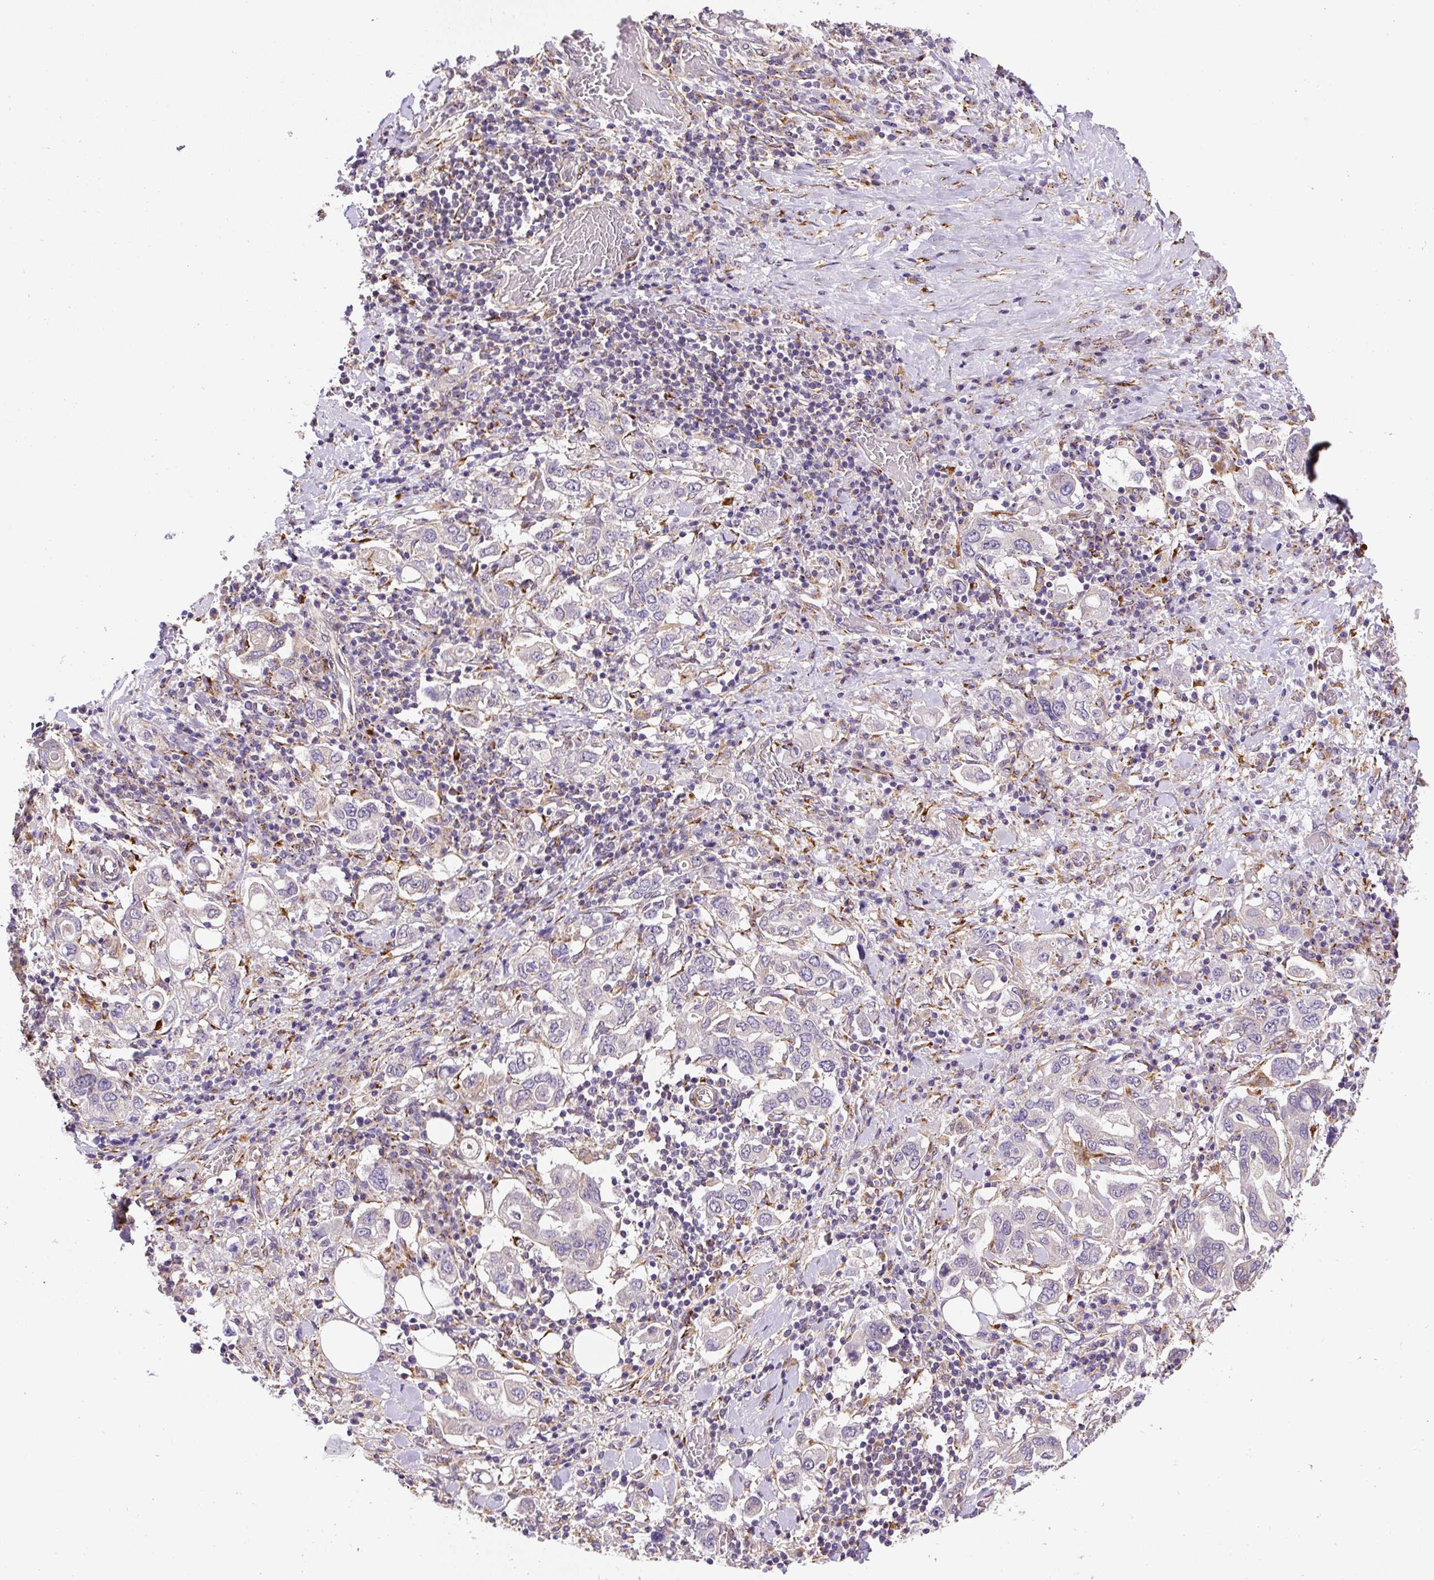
{"staining": {"intensity": "negative", "quantity": "none", "location": "none"}, "tissue": "stomach cancer", "cell_type": "Tumor cells", "image_type": "cancer", "snomed": [{"axis": "morphology", "description": "Adenocarcinoma, NOS"}, {"axis": "topography", "description": "Stomach, upper"}, {"axis": "topography", "description": "Stomach"}], "caption": "Human stomach cancer stained for a protein using IHC displays no expression in tumor cells.", "gene": "RNF170", "patient": {"sex": "male", "age": 62}}